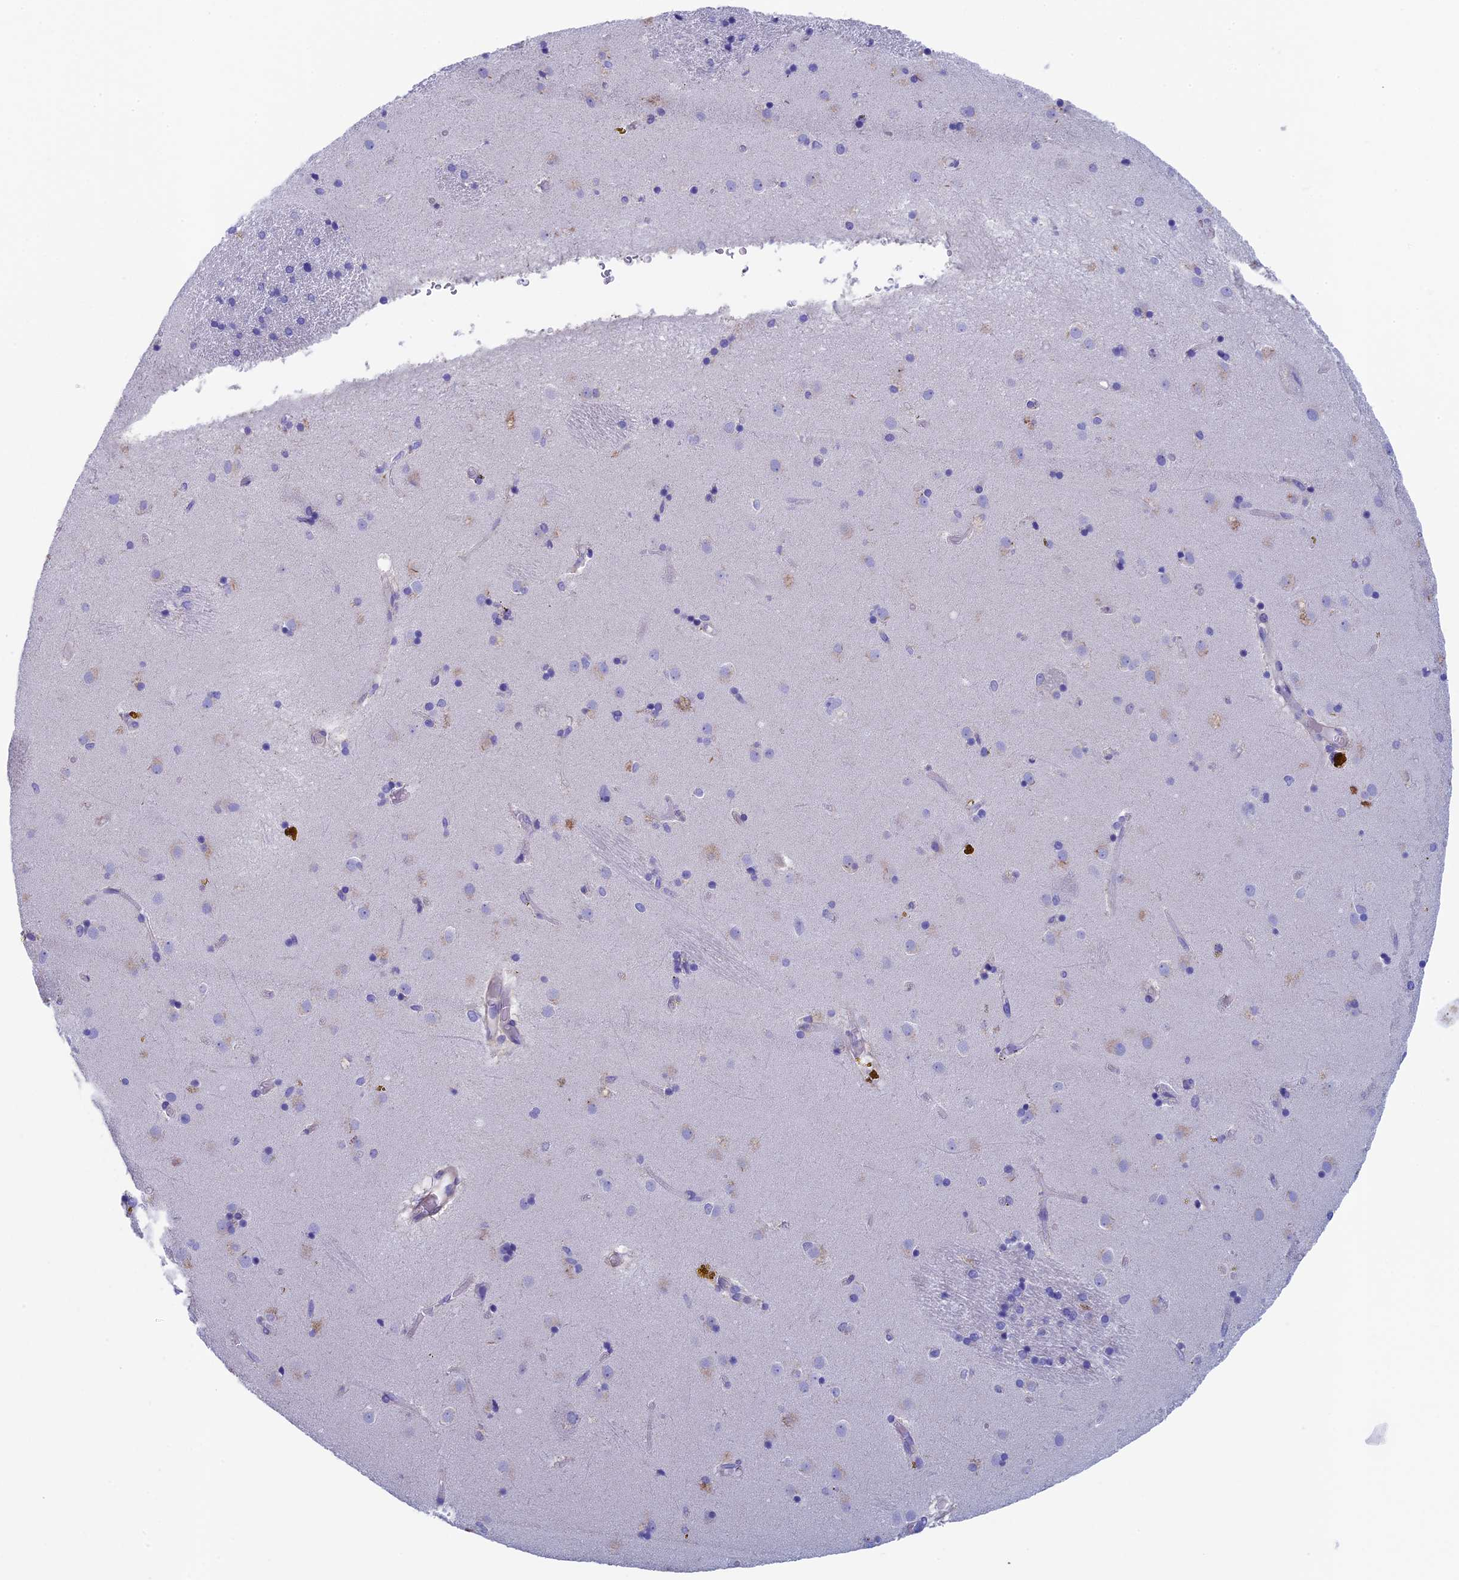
{"staining": {"intensity": "negative", "quantity": "none", "location": "none"}, "tissue": "caudate", "cell_type": "Glial cells", "image_type": "normal", "snomed": [{"axis": "morphology", "description": "Normal tissue, NOS"}, {"axis": "topography", "description": "Lateral ventricle wall"}], "caption": "DAB (3,3'-diaminobenzidine) immunohistochemical staining of unremarkable caudate reveals no significant positivity in glial cells. (DAB IHC visualized using brightfield microscopy, high magnification).", "gene": "ADH7", "patient": {"sex": "male", "age": 70}}